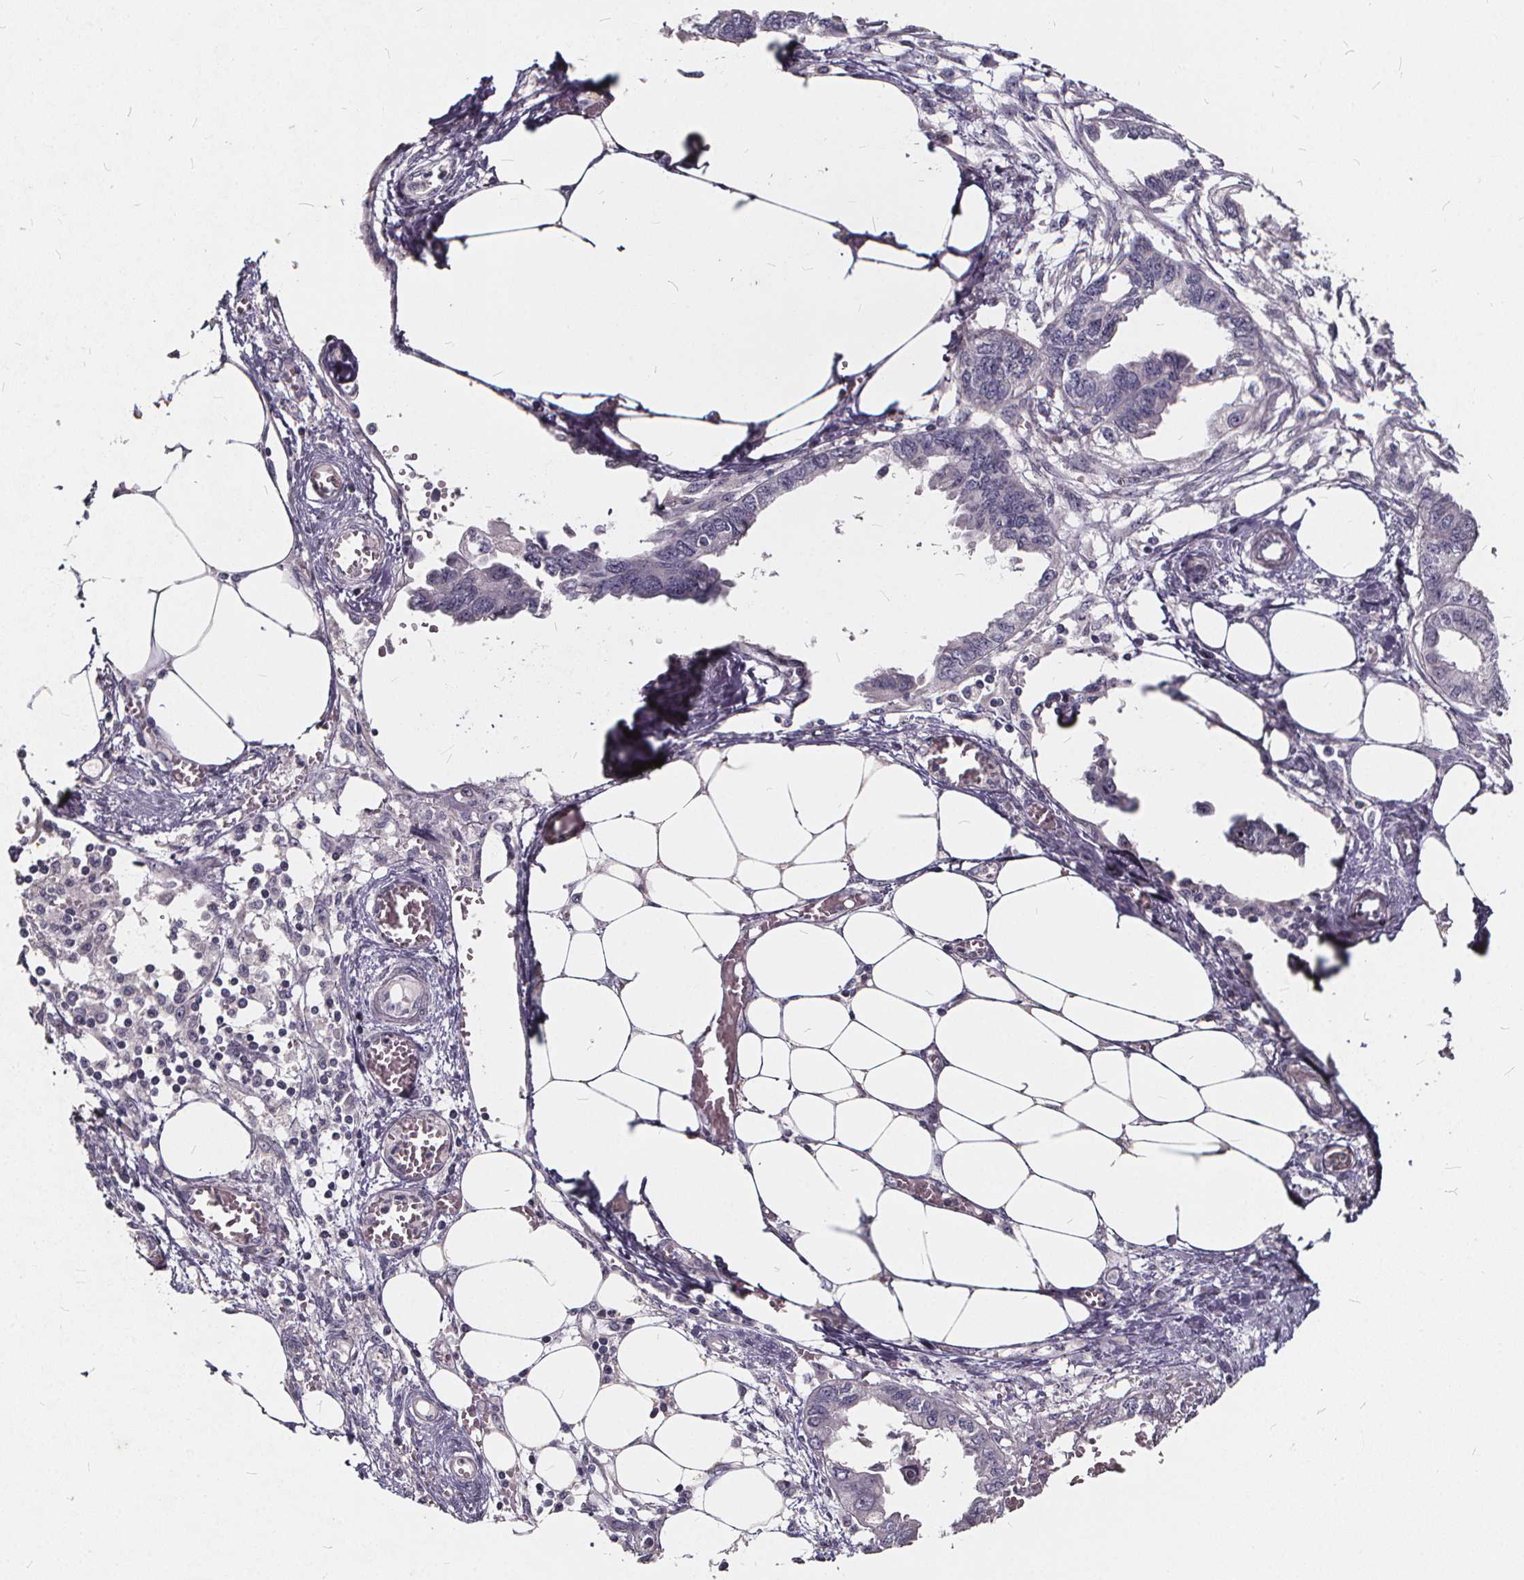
{"staining": {"intensity": "negative", "quantity": "none", "location": "none"}, "tissue": "endometrial cancer", "cell_type": "Tumor cells", "image_type": "cancer", "snomed": [{"axis": "morphology", "description": "Adenocarcinoma, NOS"}, {"axis": "morphology", "description": "Adenocarcinoma, metastatic, NOS"}, {"axis": "topography", "description": "Adipose tissue"}, {"axis": "topography", "description": "Endometrium"}], "caption": "An immunohistochemistry (IHC) histopathology image of metastatic adenocarcinoma (endometrial) is shown. There is no staining in tumor cells of metastatic adenocarcinoma (endometrial). (IHC, brightfield microscopy, high magnification).", "gene": "TSPAN14", "patient": {"sex": "female", "age": 67}}